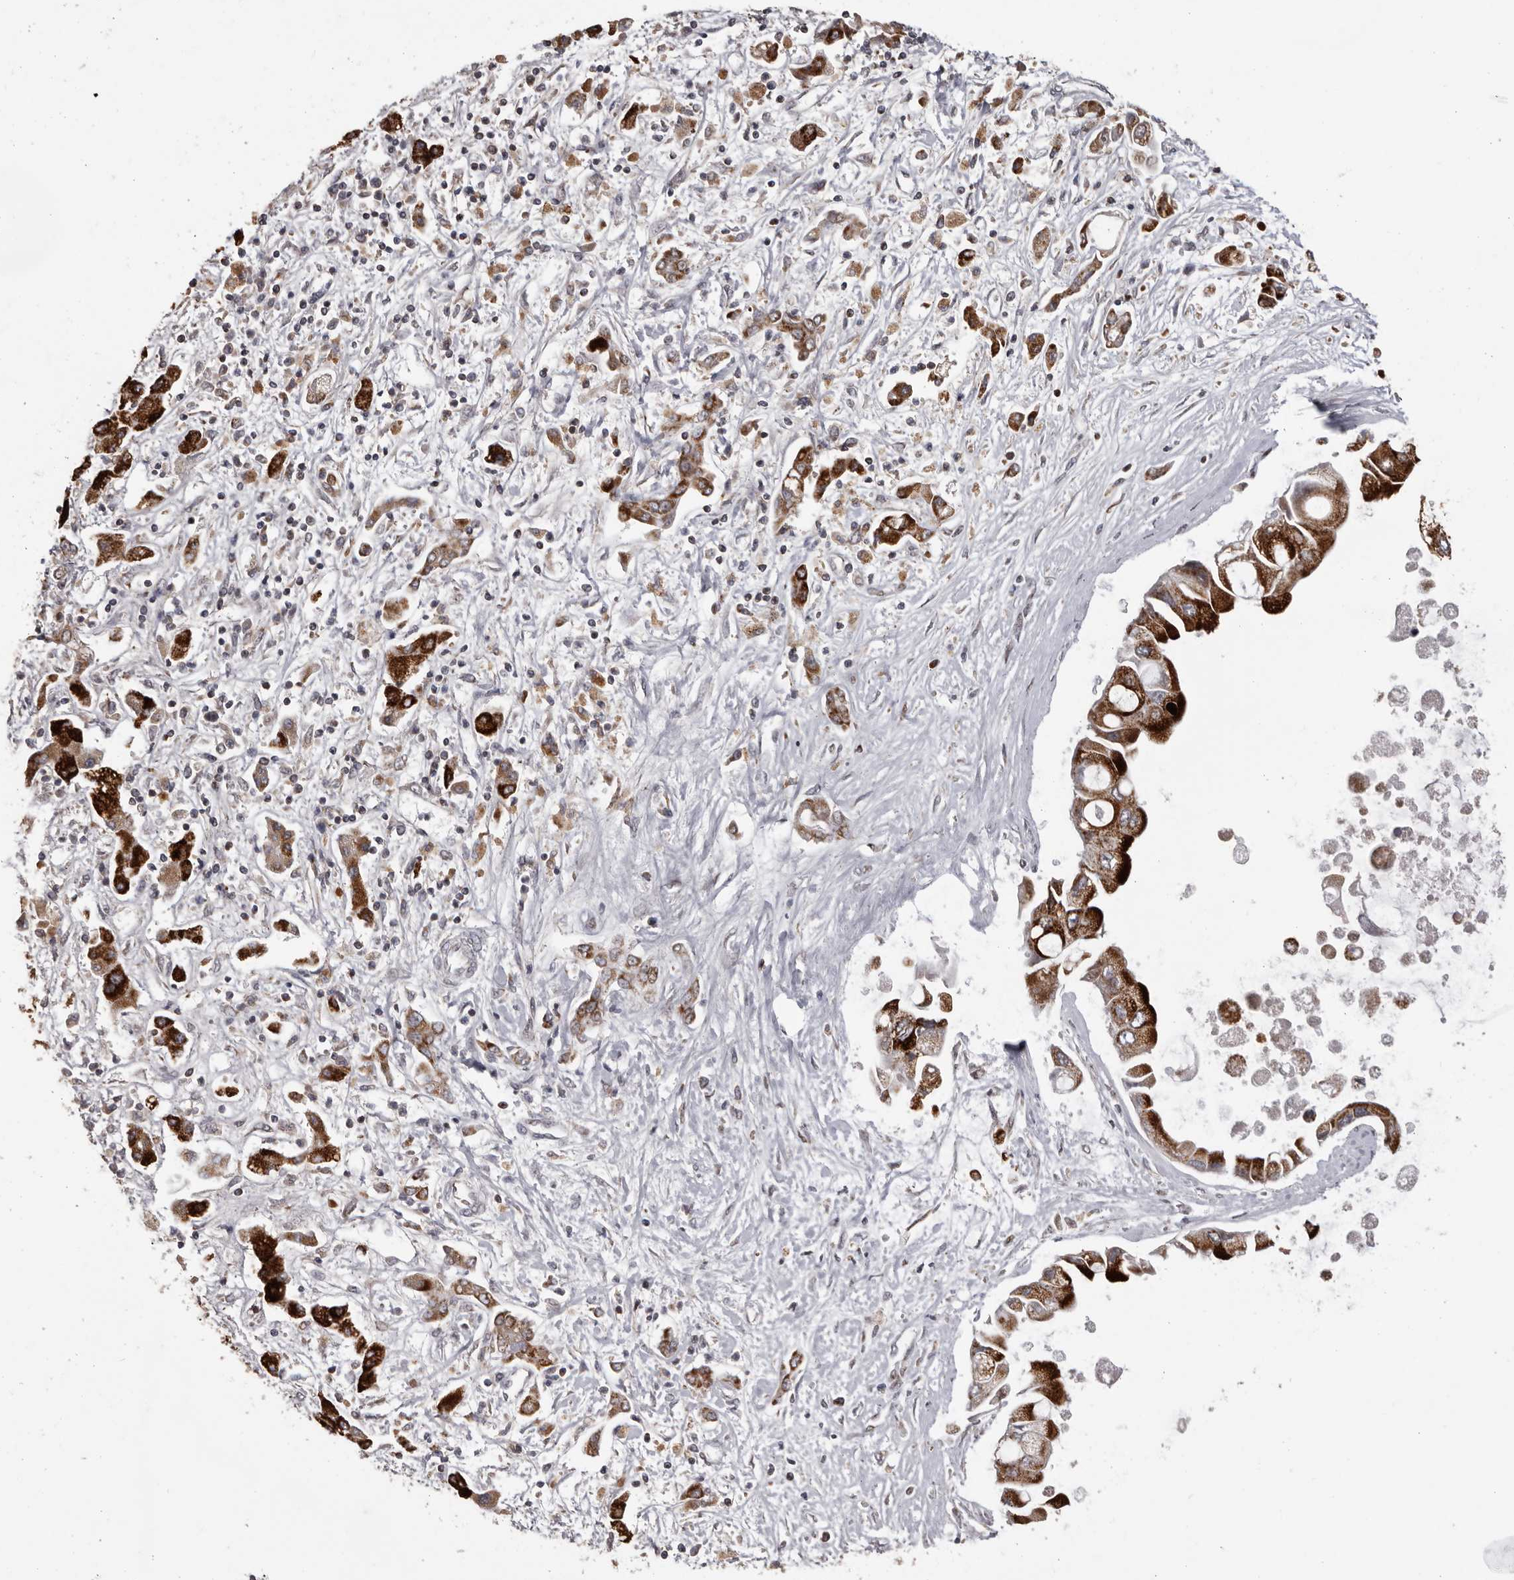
{"staining": {"intensity": "strong", "quantity": ">75%", "location": "cytoplasmic/membranous"}, "tissue": "liver cancer", "cell_type": "Tumor cells", "image_type": "cancer", "snomed": [{"axis": "morphology", "description": "Cholangiocarcinoma"}, {"axis": "topography", "description": "Liver"}], "caption": "Immunohistochemical staining of human liver cholangiocarcinoma displays strong cytoplasmic/membranous protein staining in about >75% of tumor cells.", "gene": "C17orf99", "patient": {"sex": "male", "age": 50}}